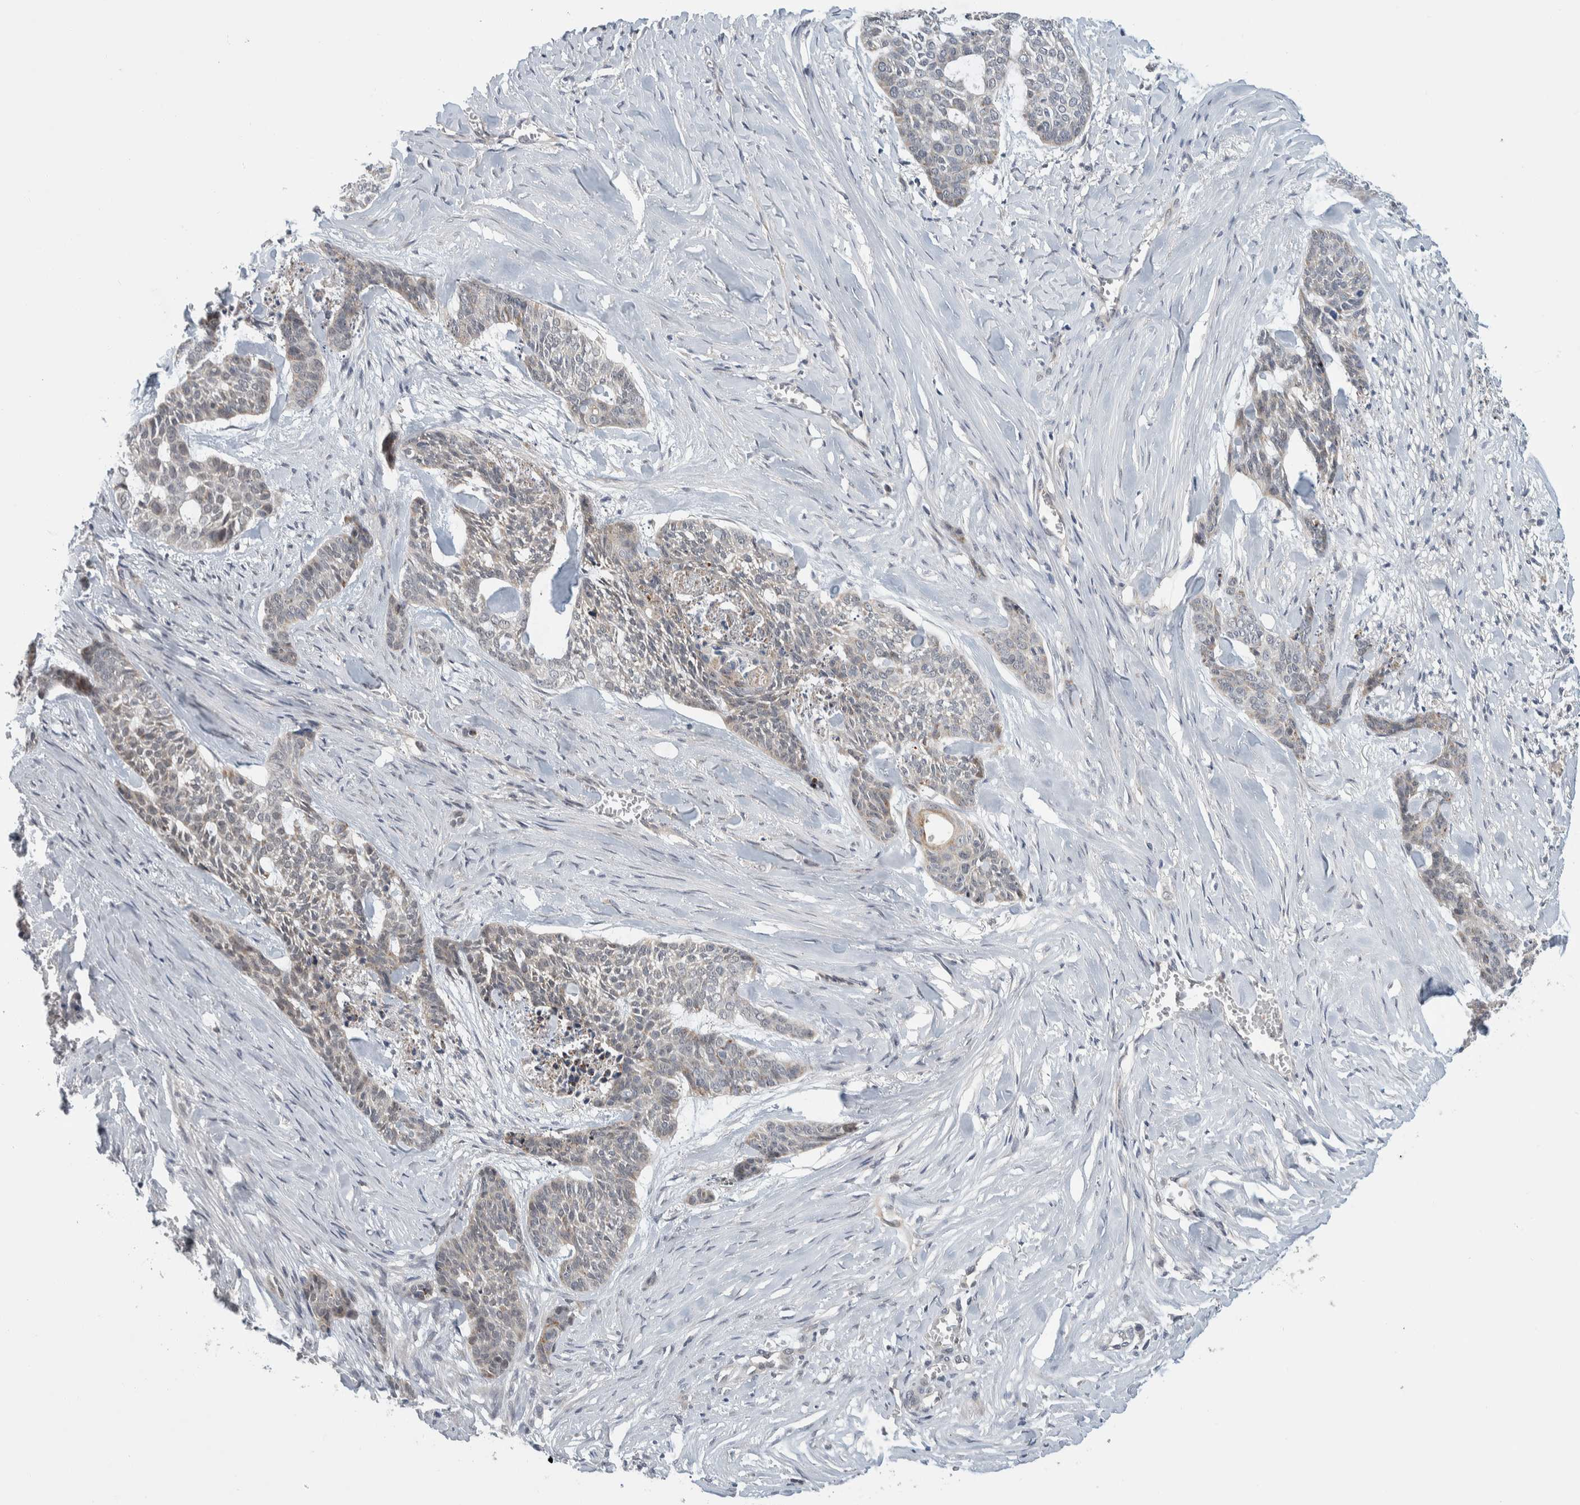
{"staining": {"intensity": "negative", "quantity": "none", "location": "none"}, "tissue": "skin cancer", "cell_type": "Tumor cells", "image_type": "cancer", "snomed": [{"axis": "morphology", "description": "Basal cell carcinoma"}, {"axis": "topography", "description": "Skin"}], "caption": "Protein analysis of skin cancer (basal cell carcinoma) exhibits no significant expression in tumor cells. The staining is performed using DAB (3,3'-diaminobenzidine) brown chromogen with nuclei counter-stained in using hematoxylin.", "gene": "SHPK", "patient": {"sex": "female", "age": 64}}